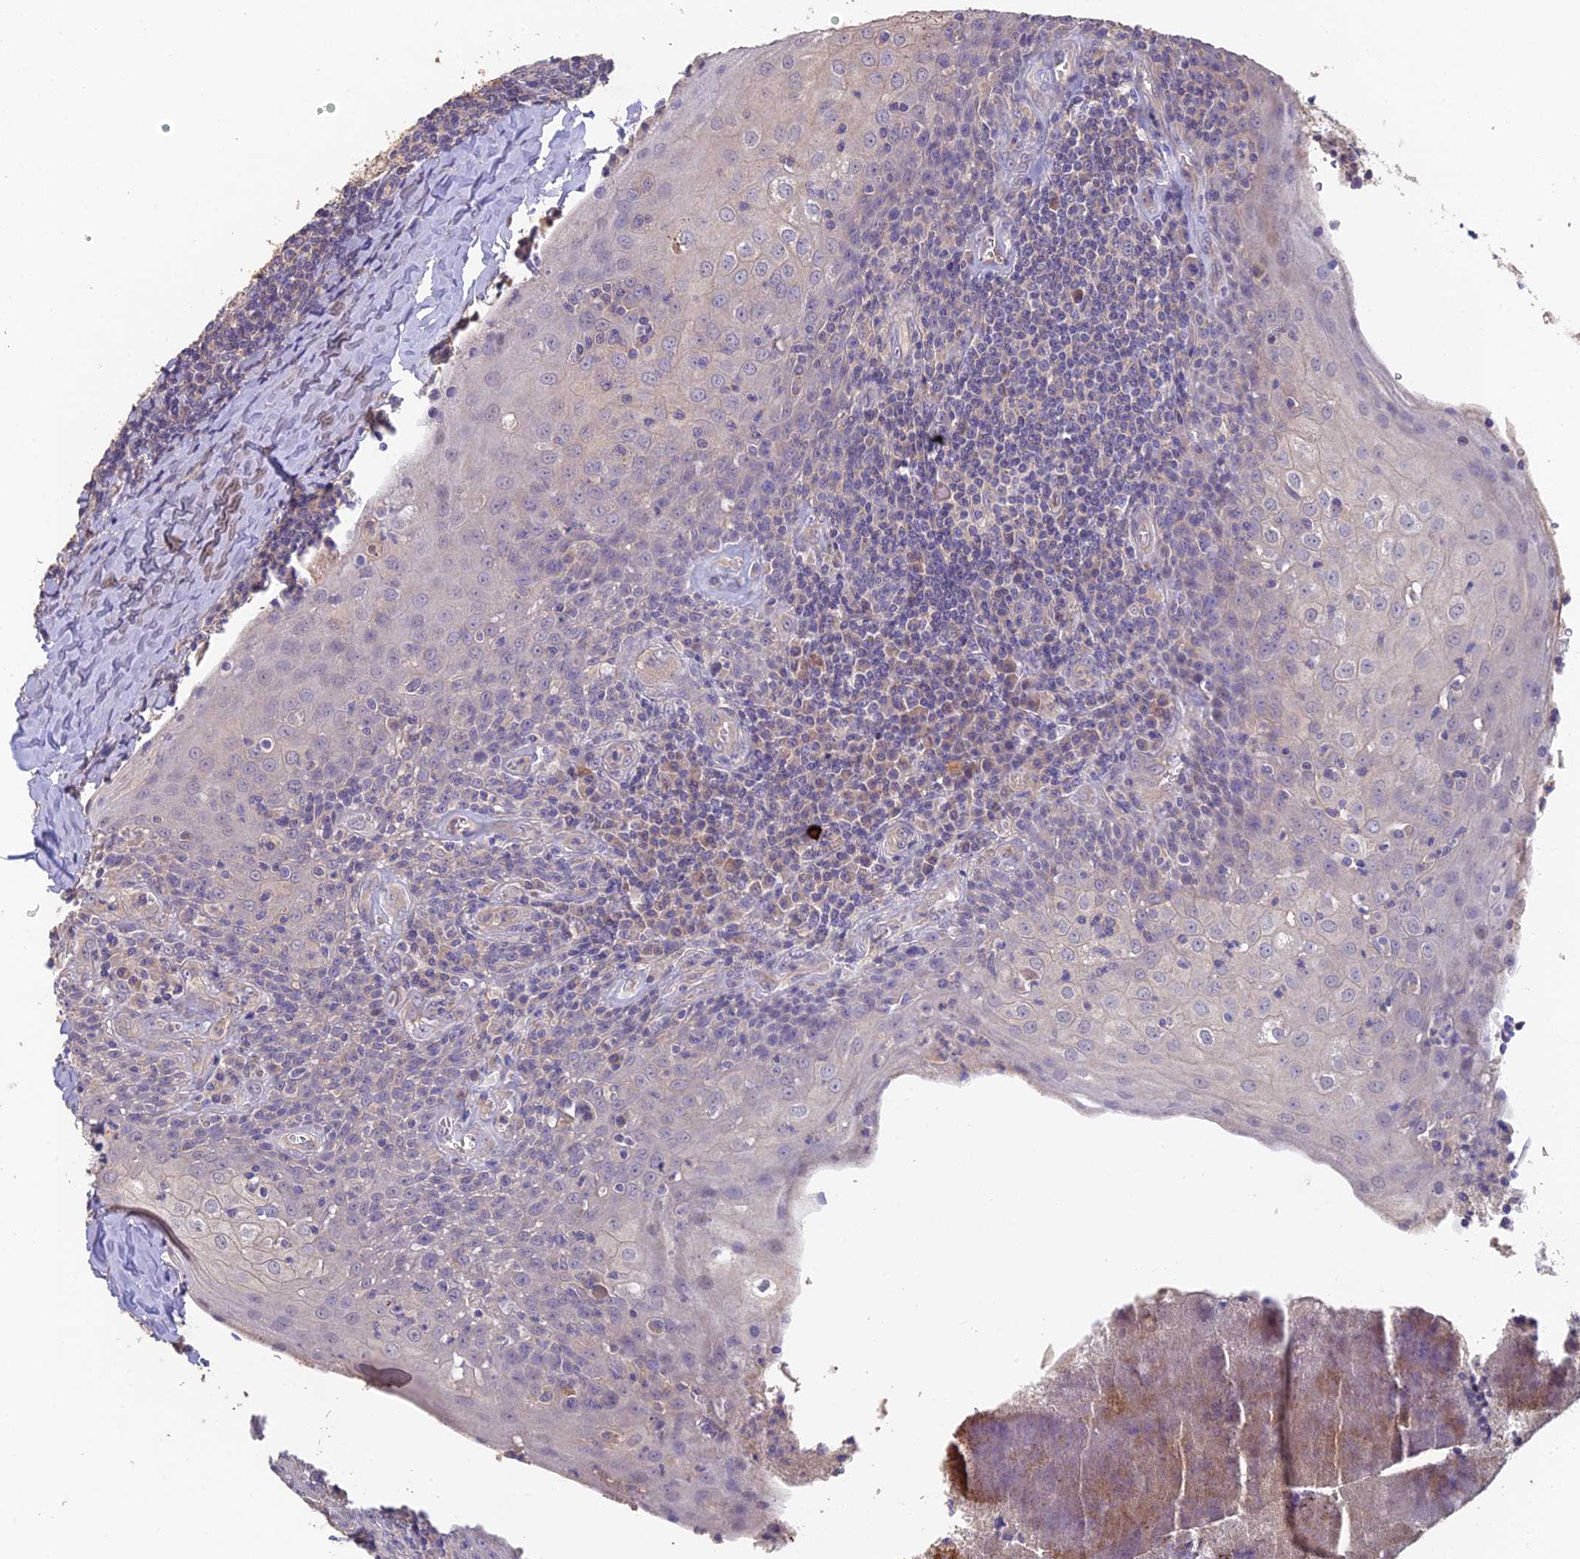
{"staining": {"intensity": "moderate", "quantity": "<25%", "location": "cytoplasmic/membranous"}, "tissue": "tonsil", "cell_type": "Germinal center cells", "image_type": "normal", "snomed": [{"axis": "morphology", "description": "Normal tissue, NOS"}, {"axis": "topography", "description": "Tonsil"}], "caption": "Protein analysis of normal tonsil reveals moderate cytoplasmic/membranous staining in approximately <25% of germinal center cells.", "gene": "ADAMTS13", "patient": {"sex": "male", "age": 27}}